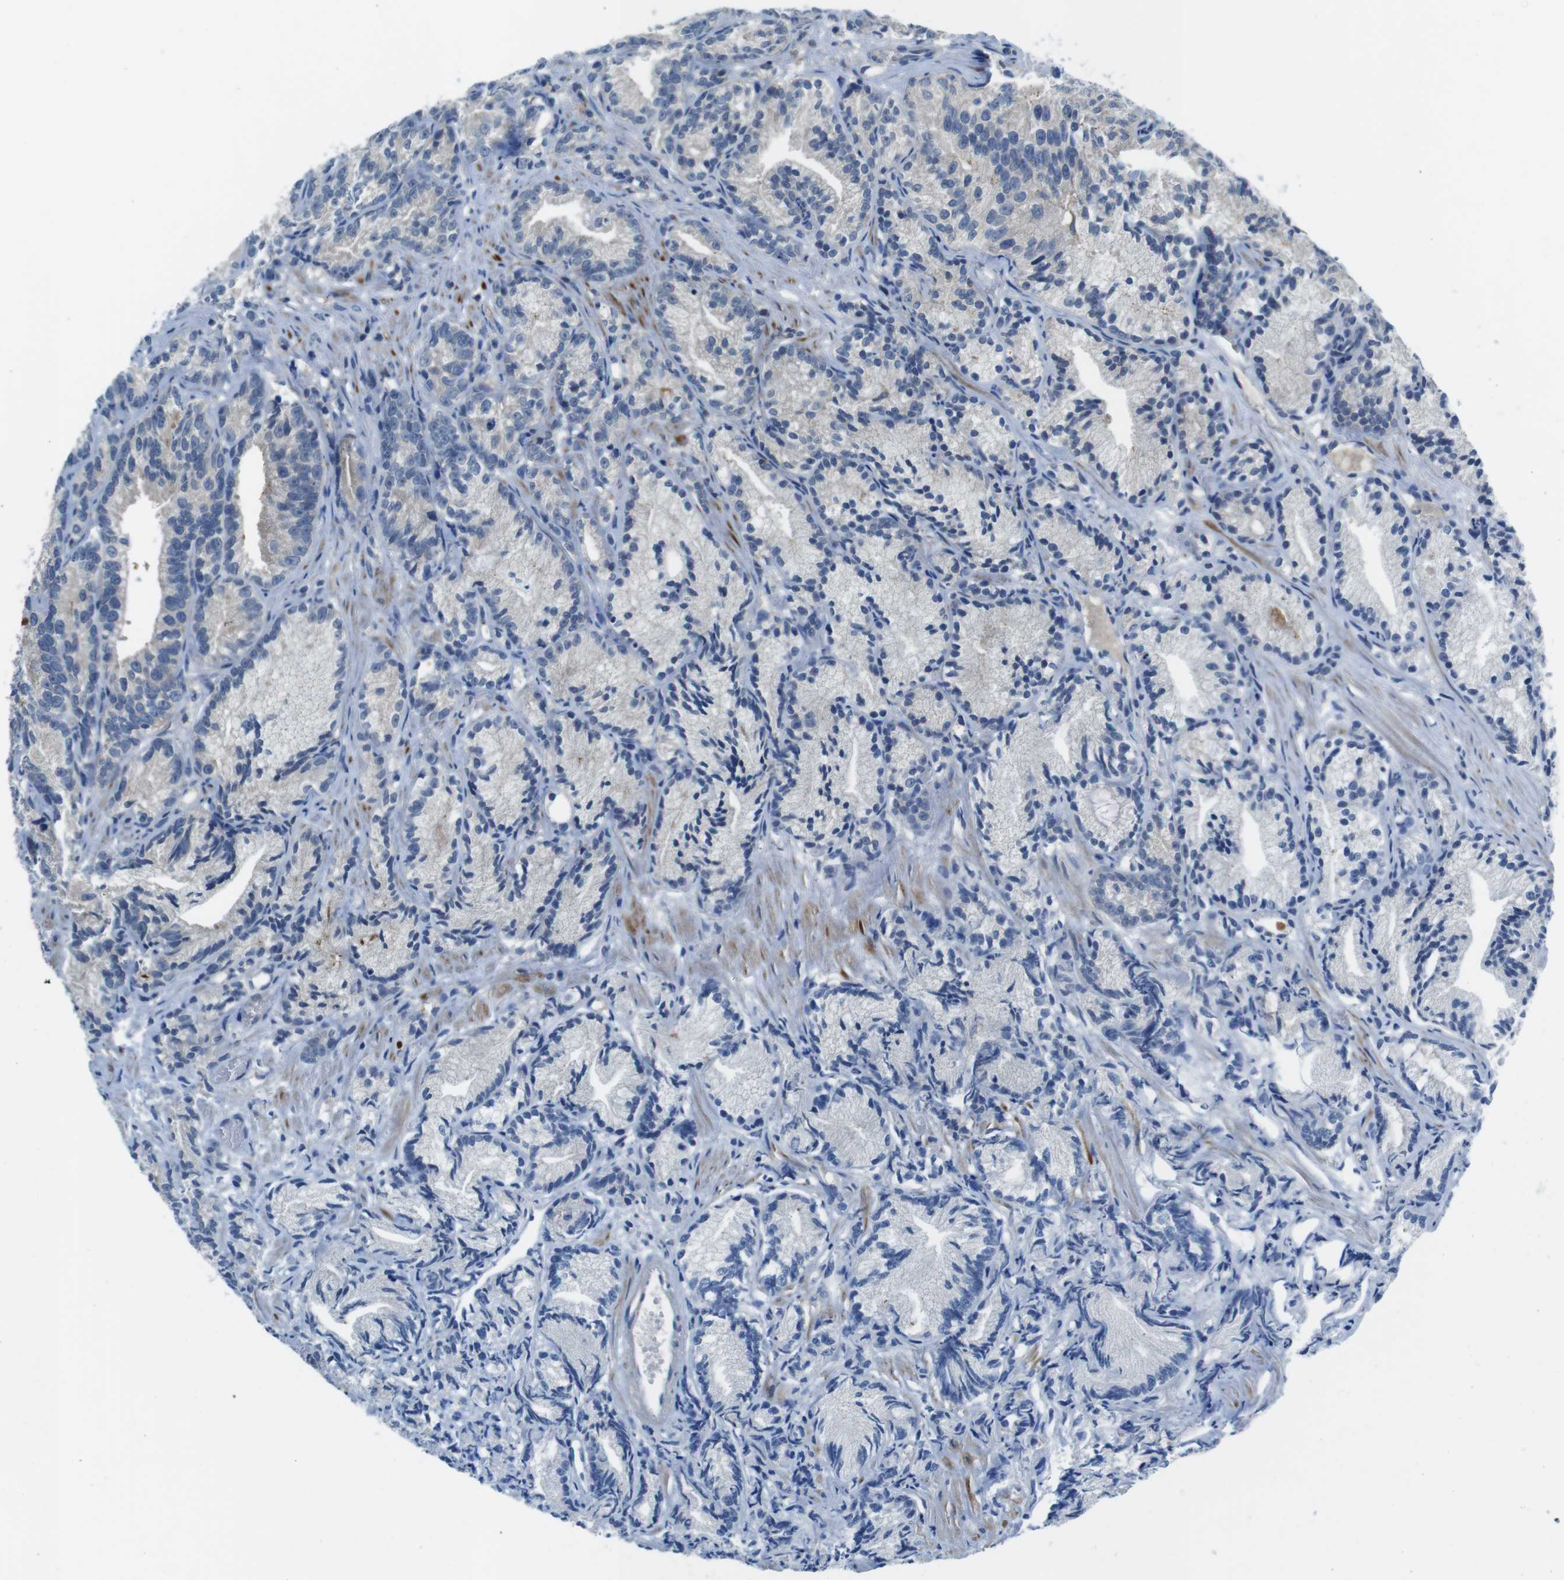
{"staining": {"intensity": "negative", "quantity": "none", "location": "none"}, "tissue": "prostate cancer", "cell_type": "Tumor cells", "image_type": "cancer", "snomed": [{"axis": "morphology", "description": "Adenocarcinoma, Low grade"}, {"axis": "topography", "description": "Prostate"}], "caption": "High power microscopy histopathology image of an immunohistochemistry micrograph of prostate cancer (adenocarcinoma (low-grade)), revealing no significant expression in tumor cells.", "gene": "PIK3CD", "patient": {"sex": "male", "age": 89}}